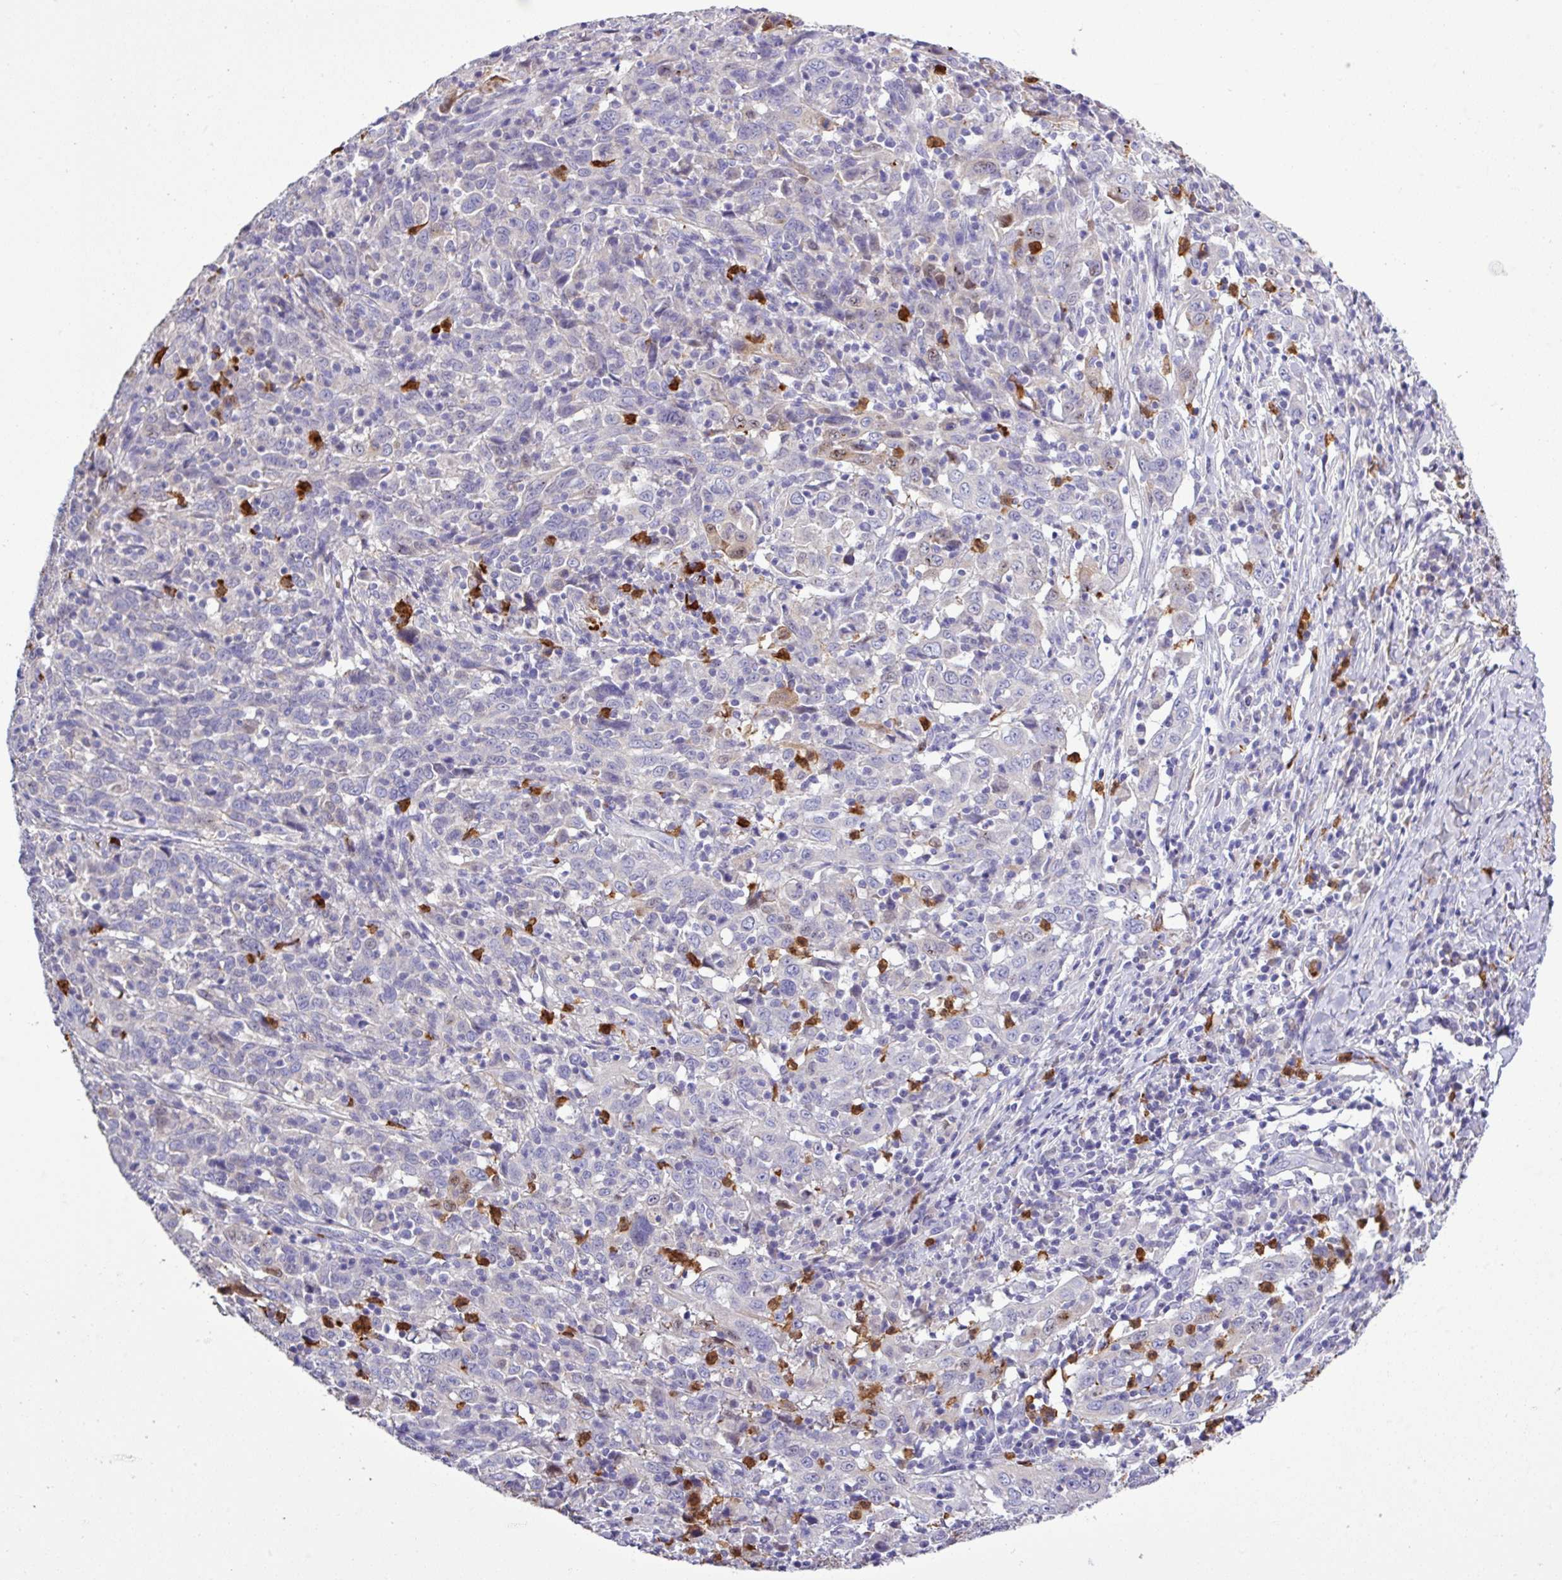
{"staining": {"intensity": "negative", "quantity": "none", "location": "none"}, "tissue": "cervical cancer", "cell_type": "Tumor cells", "image_type": "cancer", "snomed": [{"axis": "morphology", "description": "Squamous cell carcinoma, NOS"}, {"axis": "topography", "description": "Cervix"}], "caption": "Cervical cancer (squamous cell carcinoma) was stained to show a protein in brown. There is no significant expression in tumor cells. (DAB (3,3'-diaminobenzidine) immunohistochemistry, high magnification).", "gene": "MGAT4B", "patient": {"sex": "female", "age": 46}}